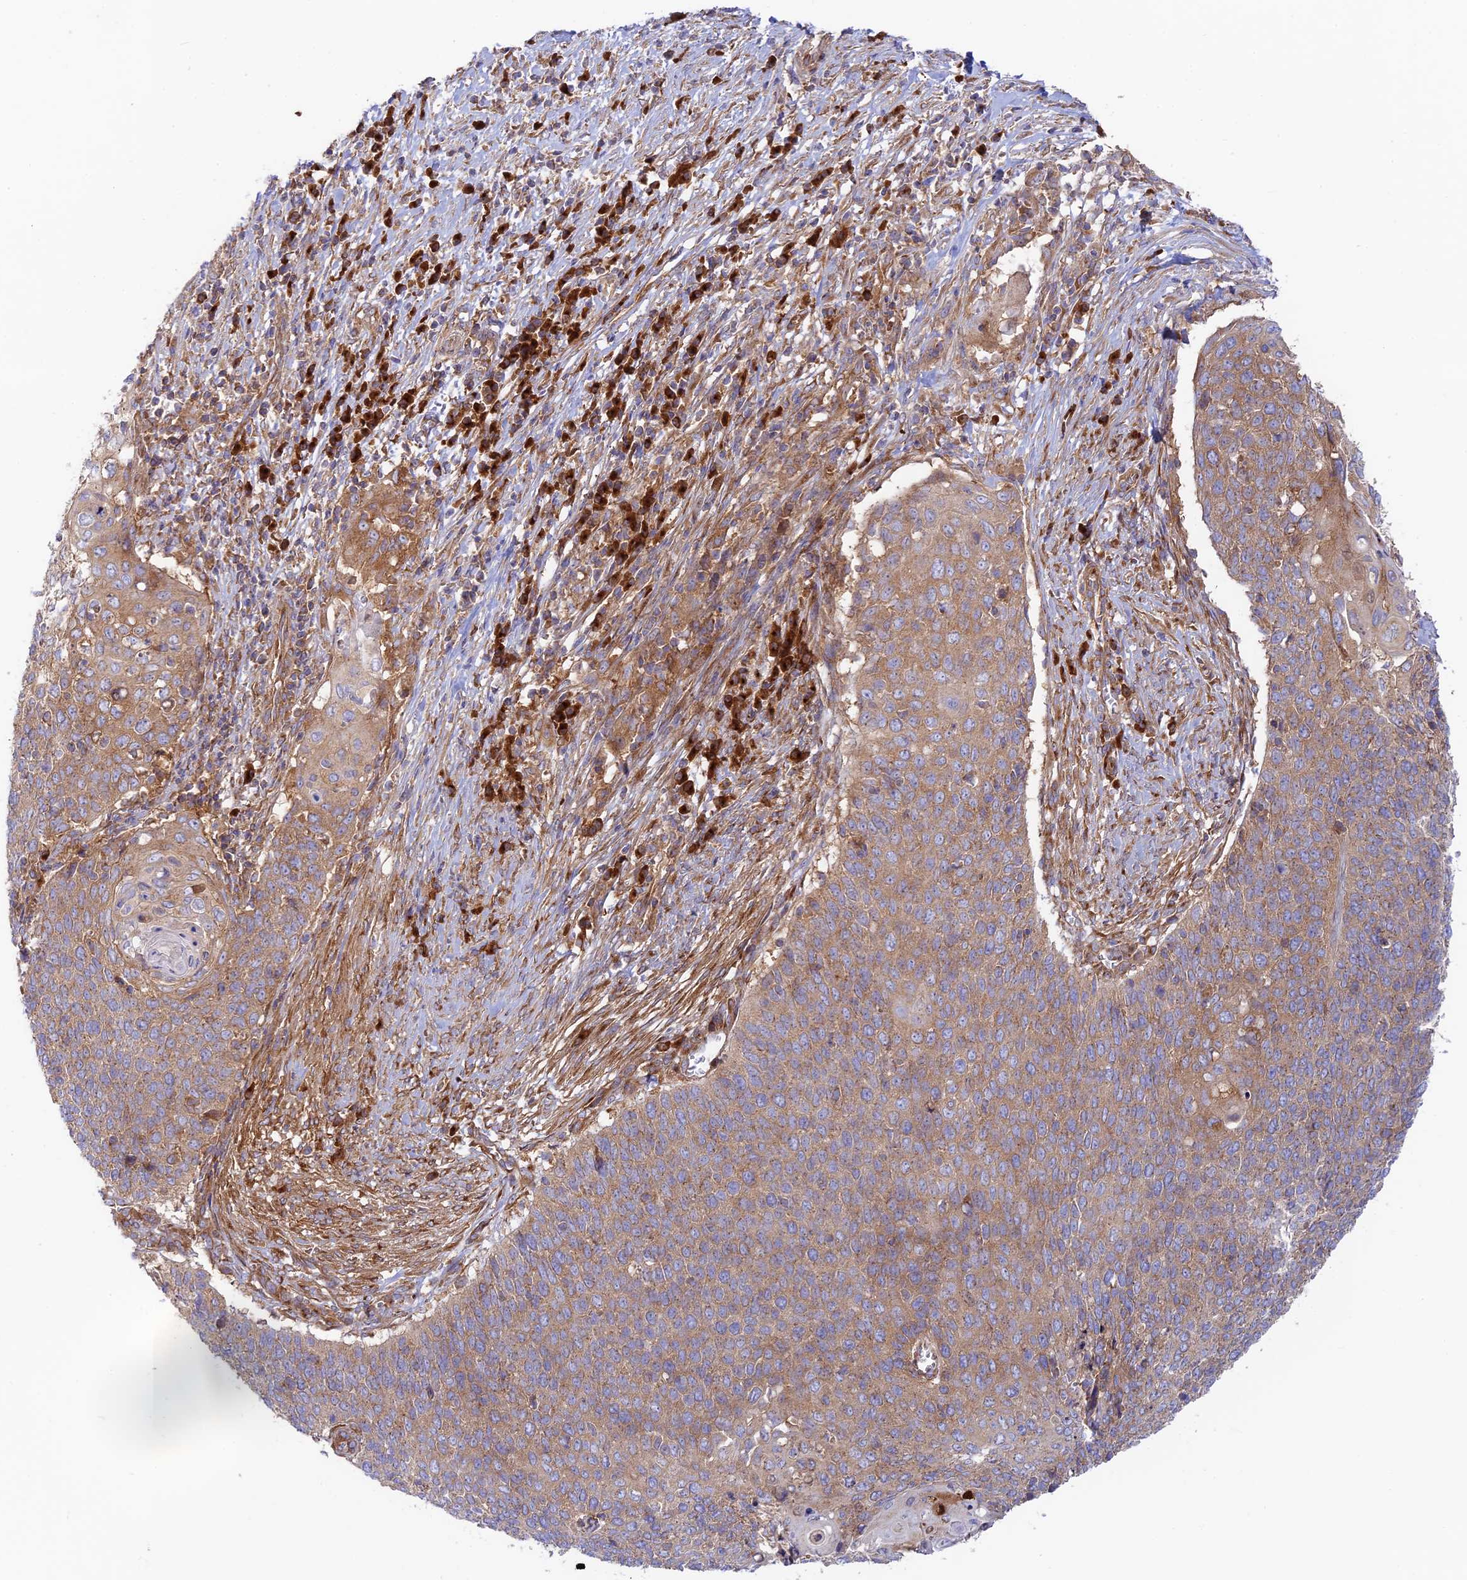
{"staining": {"intensity": "moderate", "quantity": "25%-75%", "location": "cytoplasmic/membranous"}, "tissue": "cervical cancer", "cell_type": "Tumor cells", "image_type": "cancer", "snomed": [{"axis": "morphology", "description": "Squamous cell carcinoma, NOS"}, {"axis": "topography", "description": "Cervix"}], "caption": "Cervical cancer stained with a protein marker shows moderate staining in tumor cells.", "gene": "GOLGA3", "patient": {"sex": "female", "age": 39}}